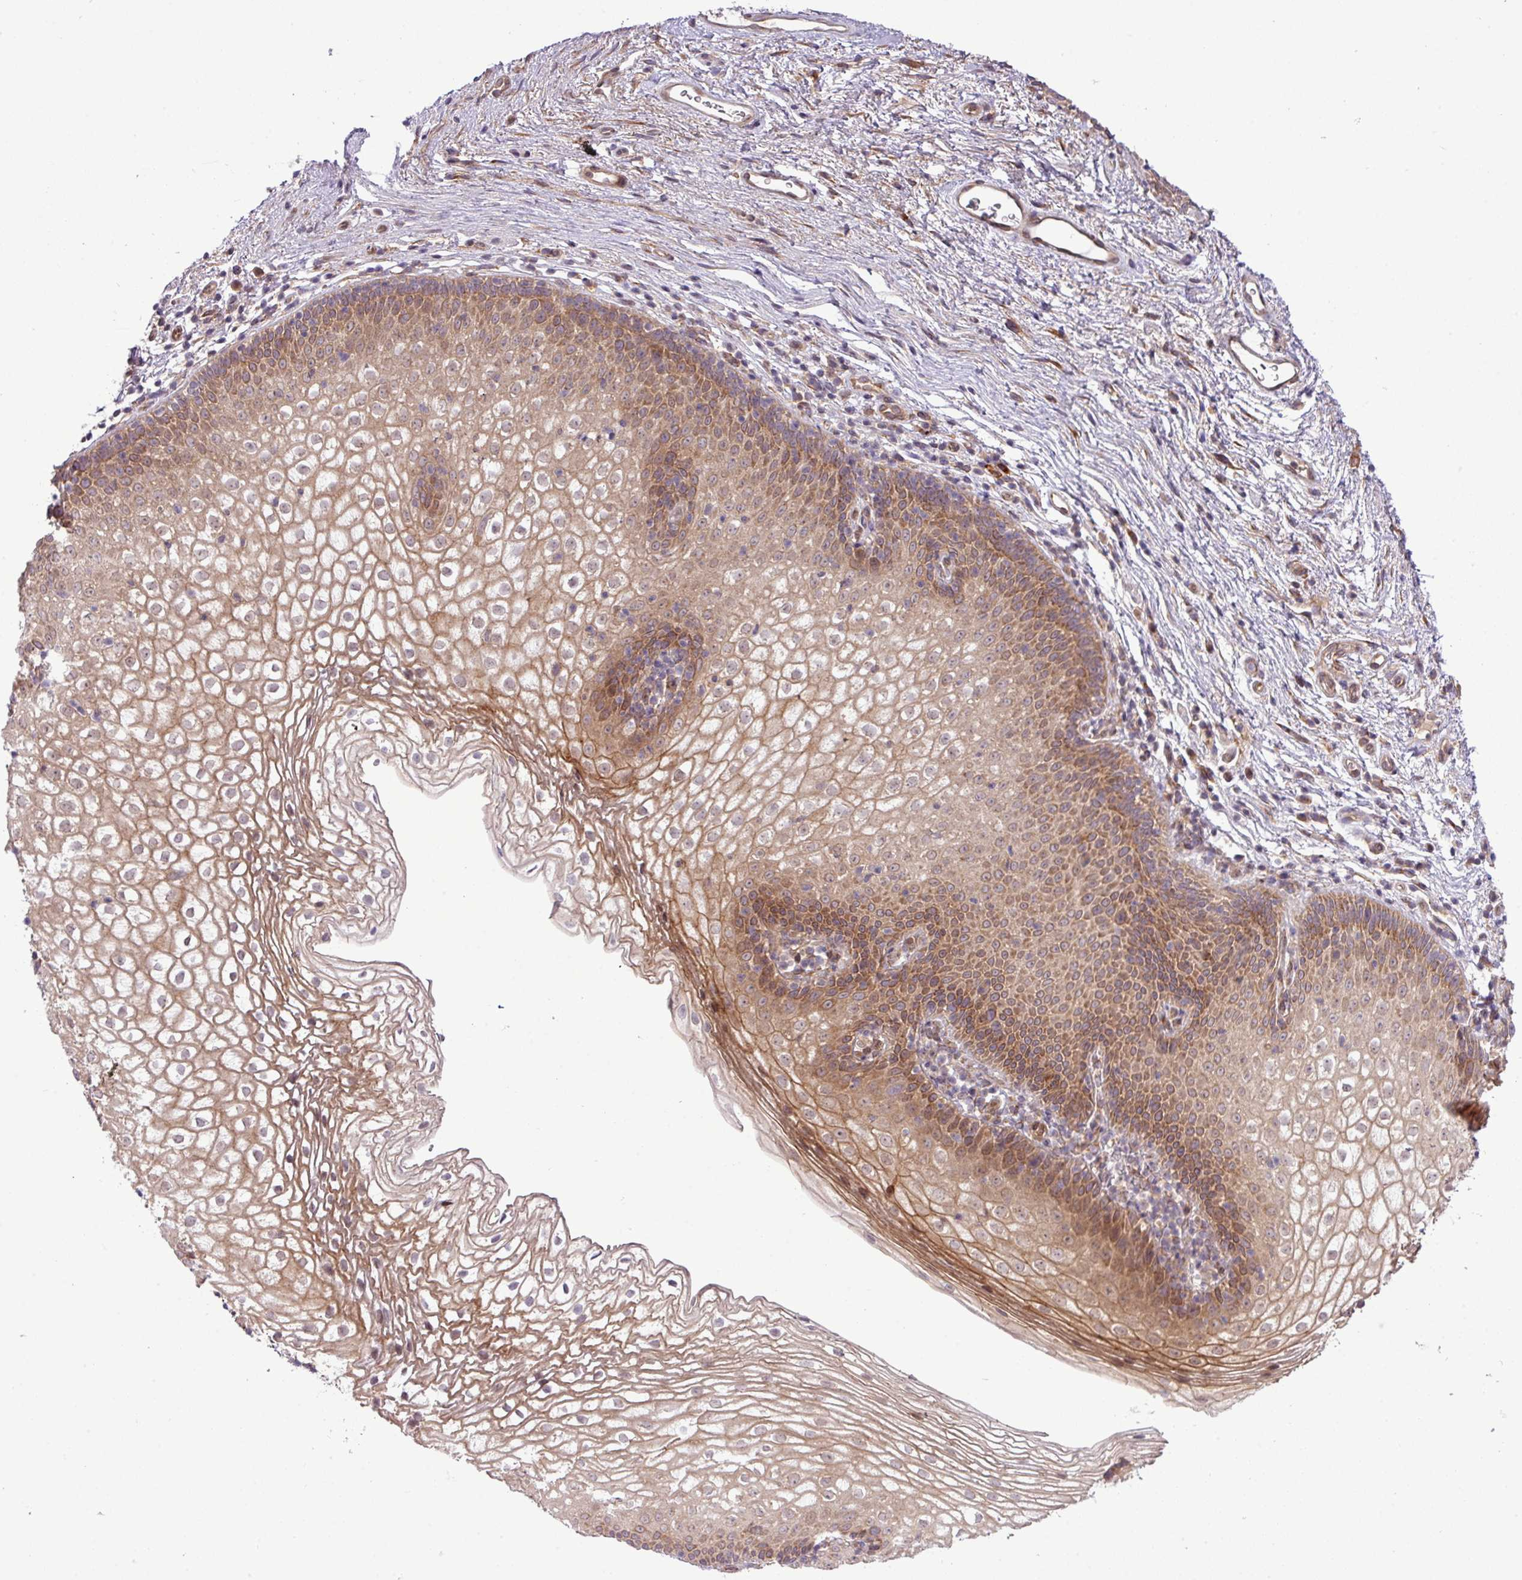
{"staining": {"intensity": "moderate", "quantity": "25%-75%", "location": "cytoplasmic/membranous"}, "tissue": "vagina", "cell_type": "Squamous epithelial cells", "image_type": "normal", "snomed": [{"axis": "morphology", "description": "Normal tissue, NOS"}, {"axis": "topography", "description": "Vagina"}], "caption": "High-power microscopy captured an immunohistochemistry micrograph of unremarkable vagina, revealing moderate cytoplasmic/membranous expression in about 25%-75% of squamous epithelial cells. (DAB (3,3'-diaminobenzidine) IHC with brightfield microscopy, high magnification).", "gene": "FAM222B", "patient": {"sex": "female", "age": 47}}